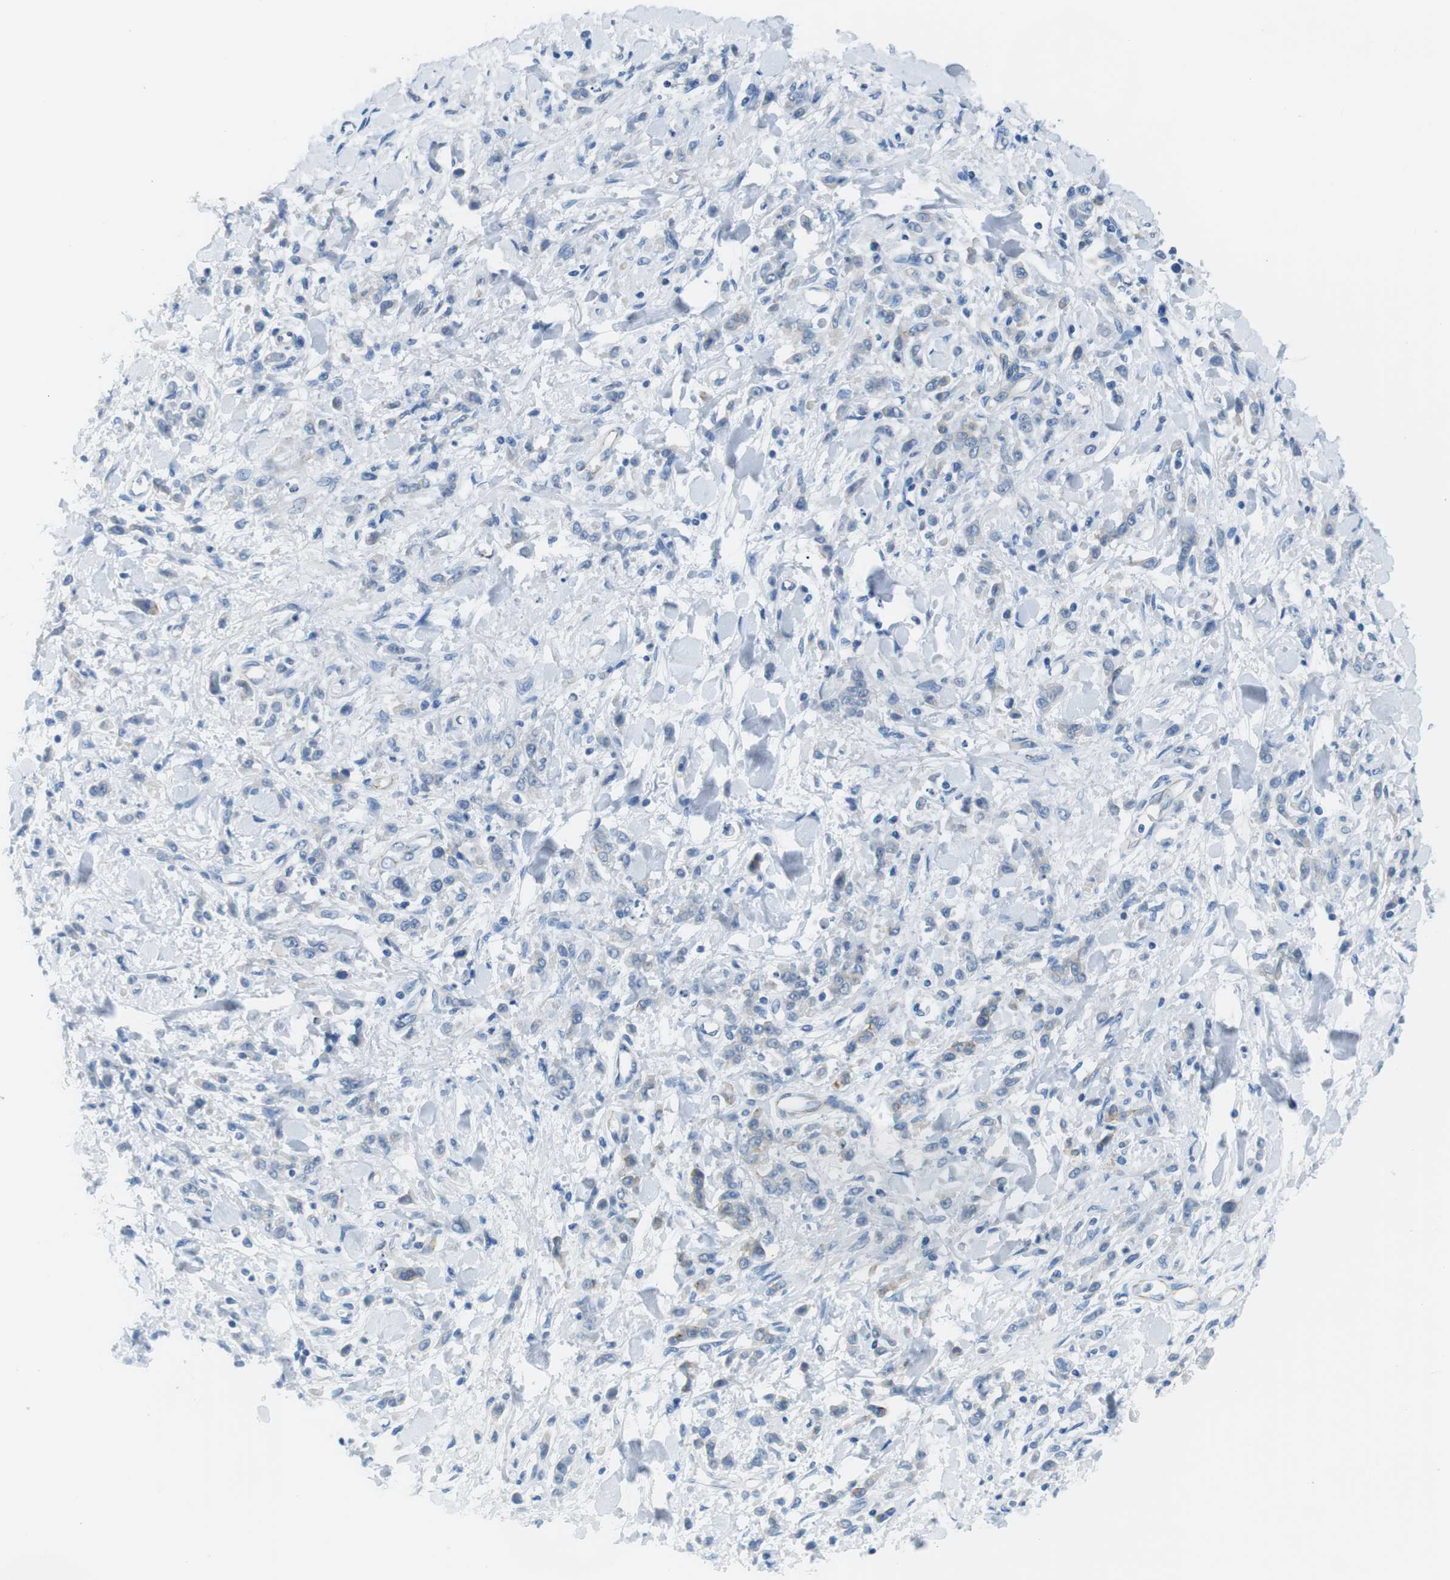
{"staining": {"intensity": "negative", "quantity": "none", "location": "none"}, "tissue": "stomach cancer", "cell_type": "Tumor cells", "image_type": "cancer", "snomed": [{"axis": "morphology", "description": "Normal tissue, NOS"}, {"axis": "morphology", "description": "Adenocarcinoma, NOS"}, {"axis": "topography", "description": "Stomach"}], "caption": "Immunohistochemistry (IHC) micrograph of adenocarcinoma (stomach) stained for a protein (brown), which demonstrates no positivity in tumor cells. Brightfield microscopy of immunohistochemistry (IHC) stained with DAB (3,3'-diaminobenzidine) (brown) and hematoxylin (blue), captured at high magnification.", "gene": "SLC6A6", "patient": {"sex": "male", "age": 82}}